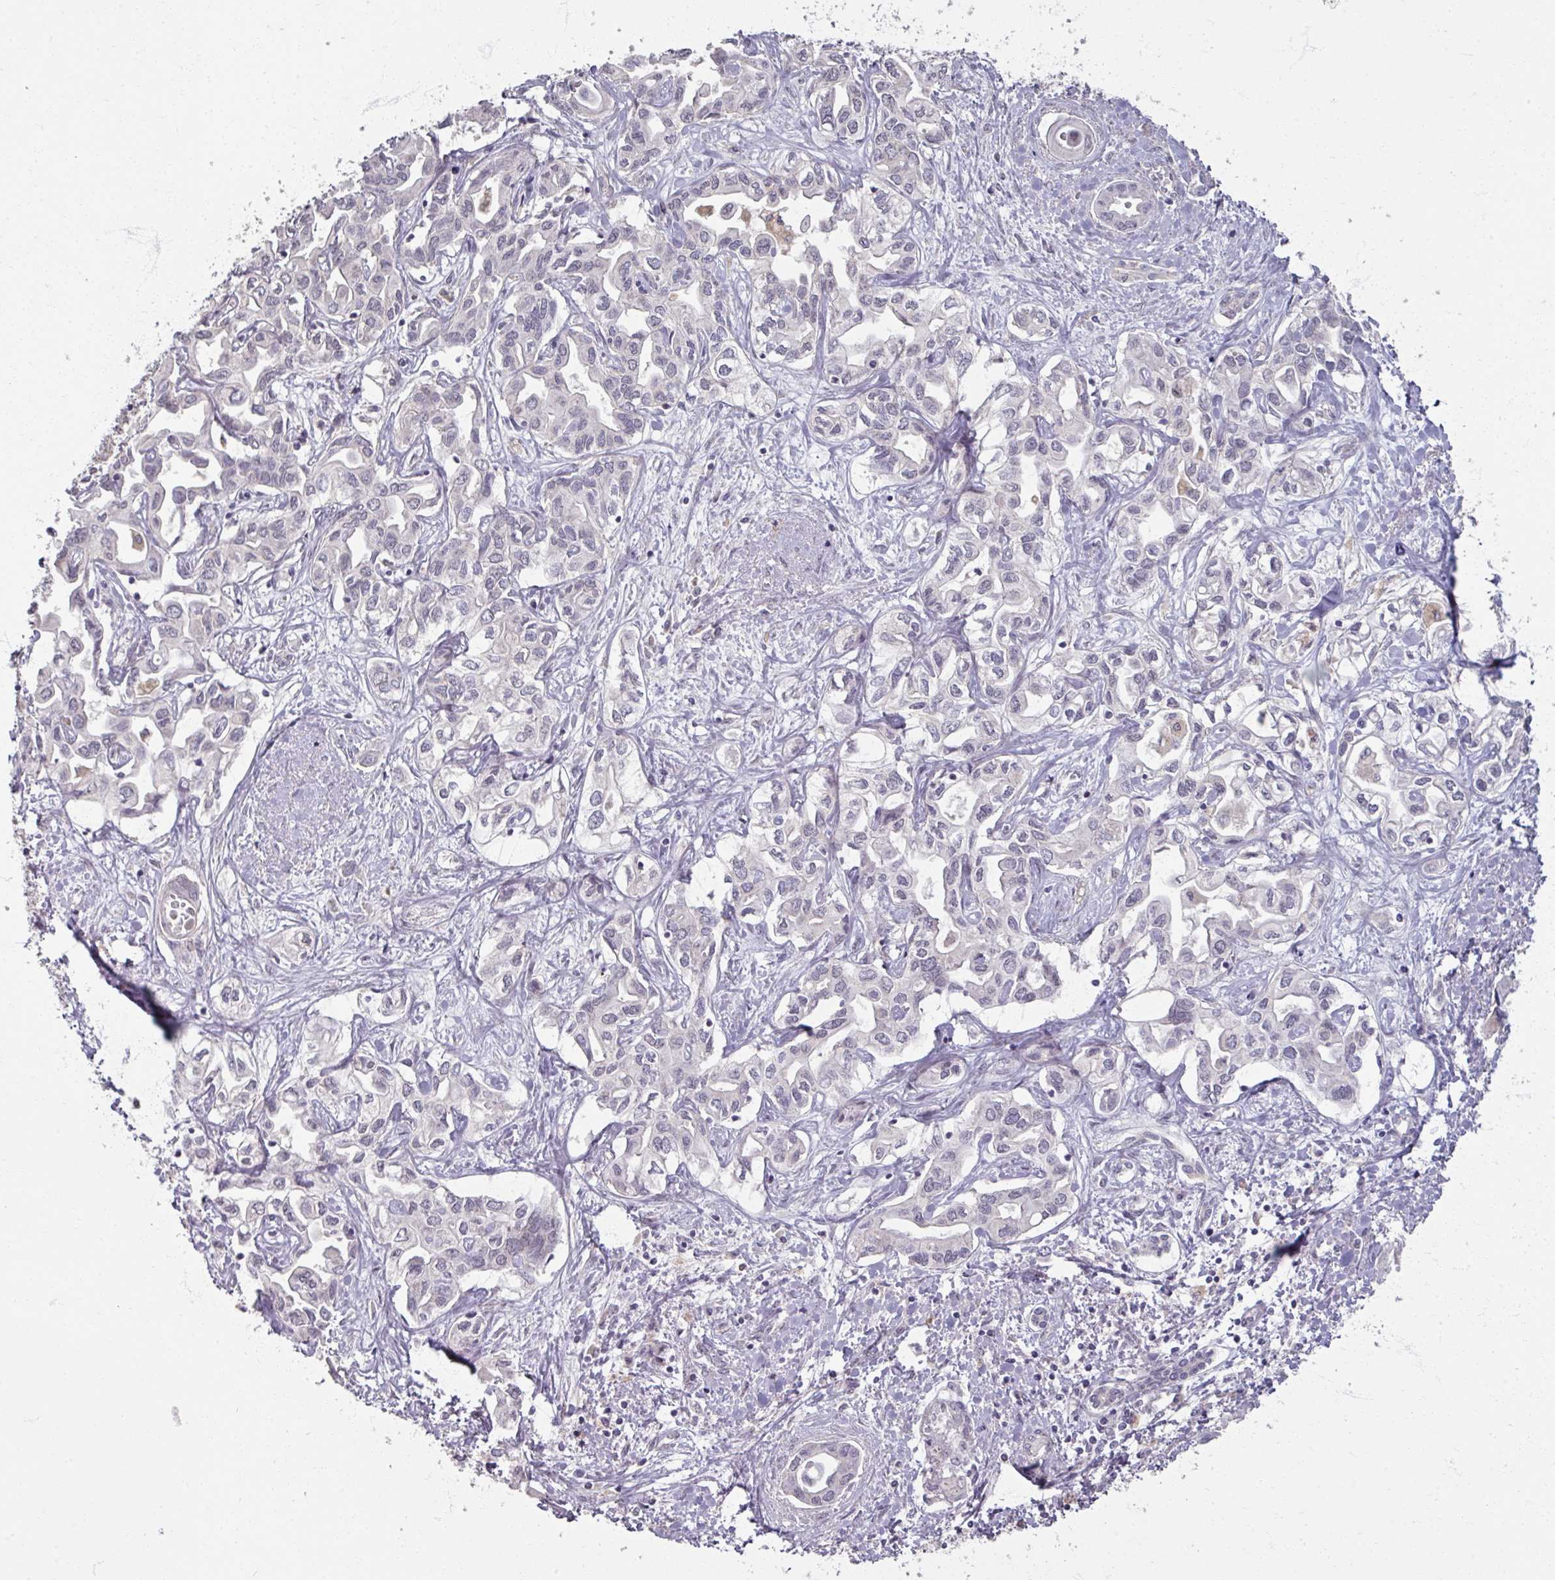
{"staining": {"intensity": "negative", "quantity": "none", "location": "none"}, "tissue": "liver cancer", "cell_type": "Tumor cells", "image_type": "cancer", "snomed": [{"axis": "morphology", "description": "Cholangiocarcinoma"}, {"axis": "topography", "description": "Liver"}], "caption": "There is no significant staining in tumor cells of cholangiocarcinoma (liver).", "gene": "SOX11", "patient": {"sex": "female", "age": 64}}